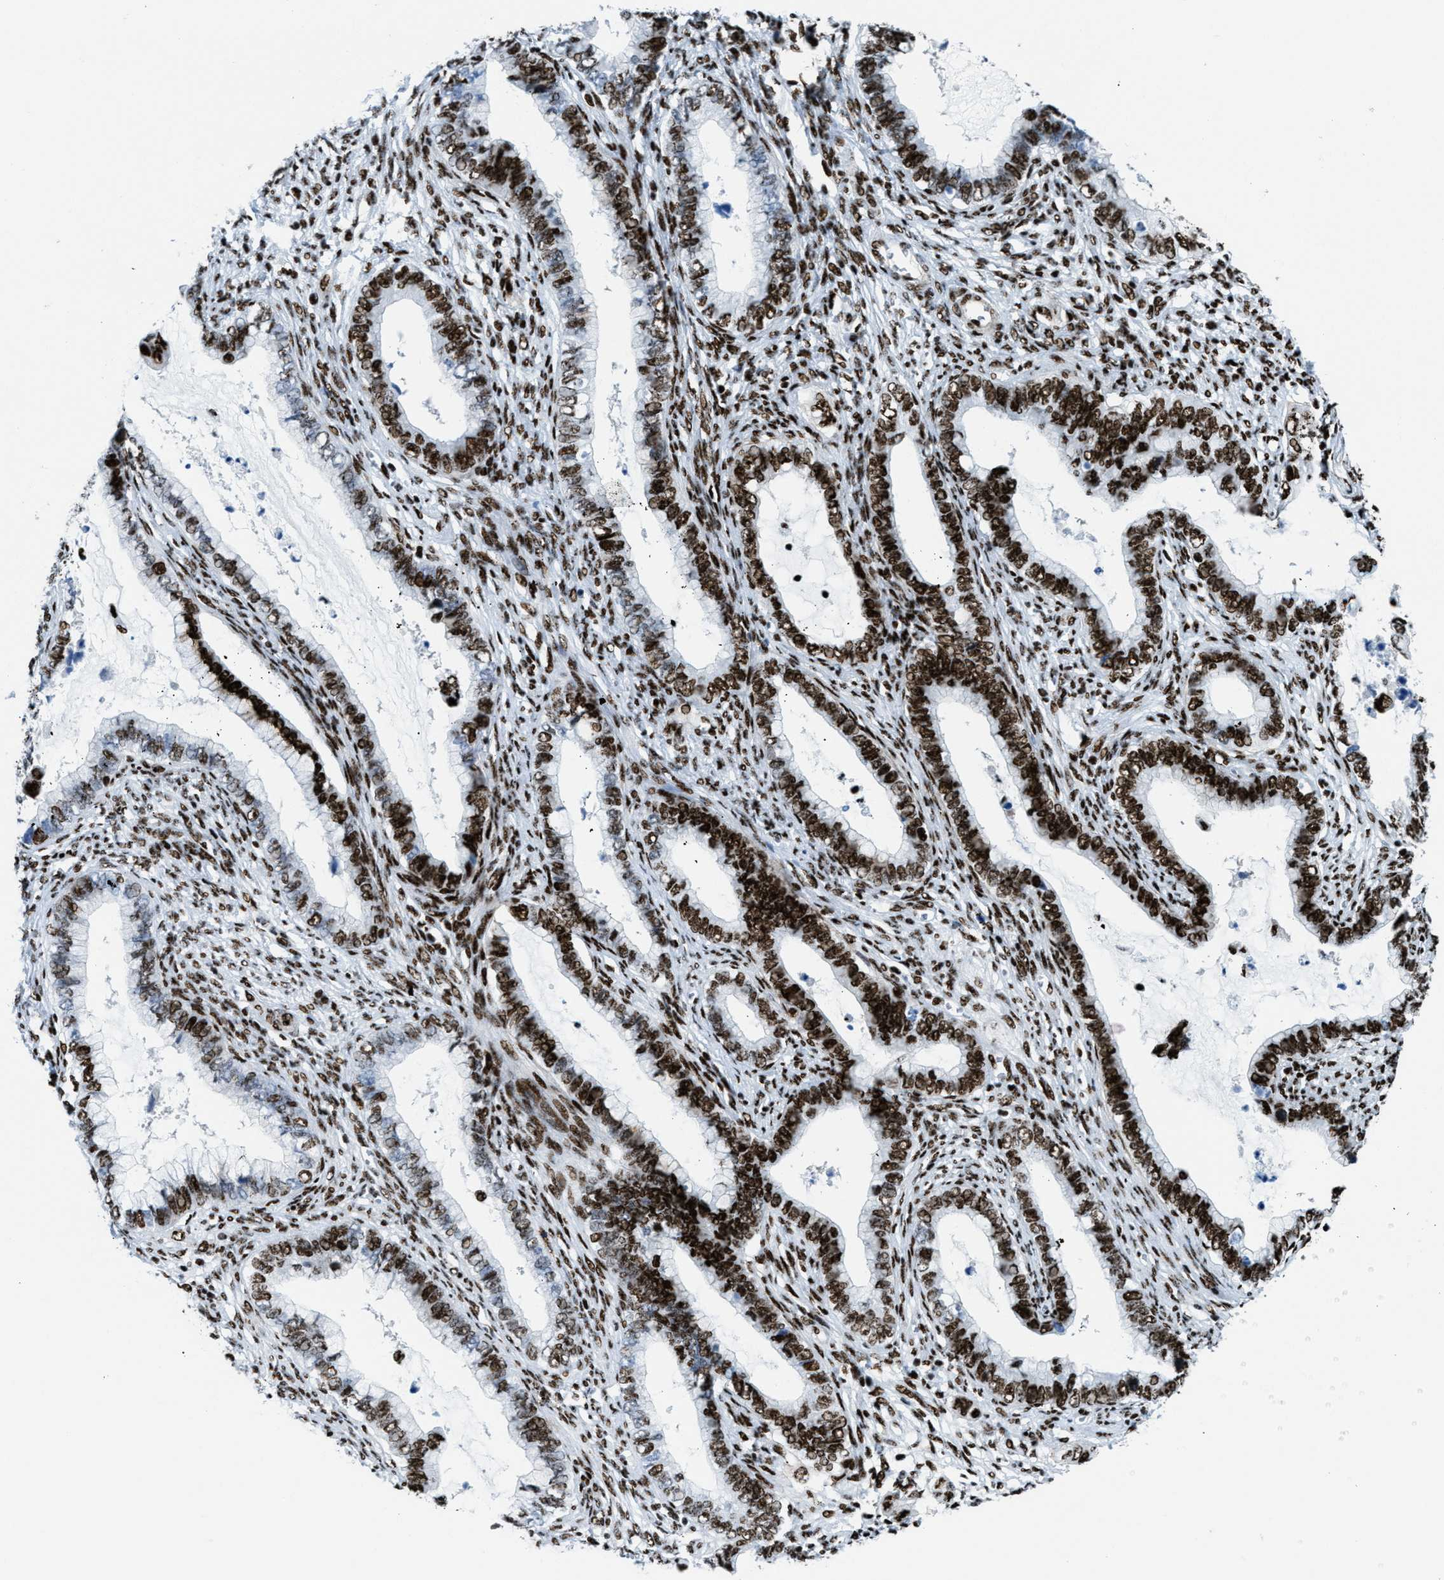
{"staining": {"intensity": "strong", "quantity": ">75%", "location": "nuclear"}, "tissue": "cervical cancer", "cell_type": "Tumor cells", "image_type": "cancer", "snomed": [{"axis": "morphology", "description": "Adenocarcinoma, NOS"}, {"axis": "topography", "description": "Cervix"}], "caption": "Cervical cancer stained with DAB (3,3'-diaminobenzidine) immunohistochemistry demonstrates high levels of strong nuclear positivity in about >75% of tumor cells. The protein is shown in brown color, while the nuclei are stained blue.", "gene": "NONO", "patient": {"sex": "female", "age": 44}}